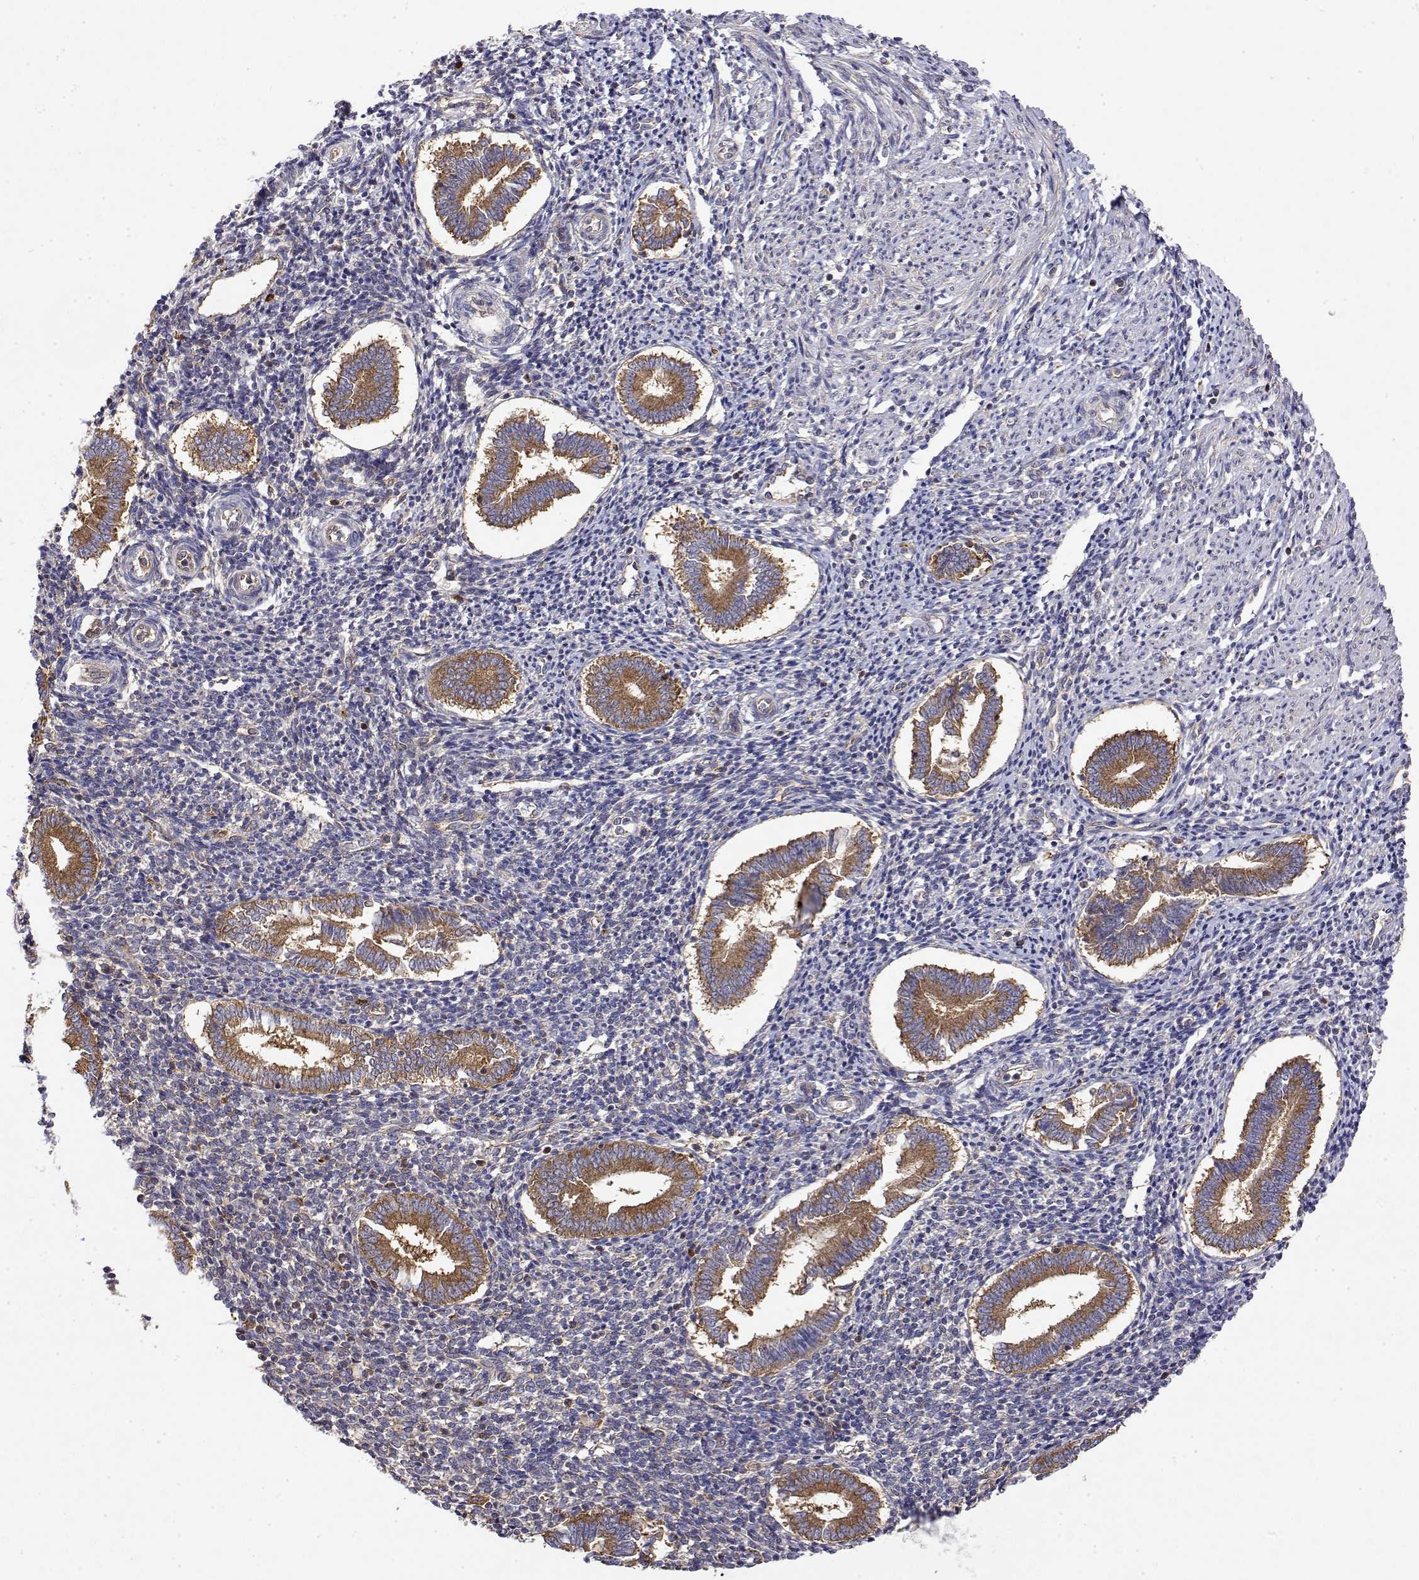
{"staining": {"intensity": "moderate", "quantity": "25%-75%", "location": "cytoplasmic/membranous"}, "tissue": "endometrium", "cell_type": "Cells in endometrial stroma", "image_type": "normal", "snomed": [{"axis": "morphology", "description": "Normal tissue, NOS"}, {"axis": "topography", "description": "Endometrium"}], "caption": "Protein analysis of normal endometrium demonstrates moderate cytoplasmic/membranous staining in approximately 25%-75% of cells in endometrial stroma. Nuclei are stained in blue.", "gene": "EEF1G", "patient": {"sex": "female", "age": 25}}